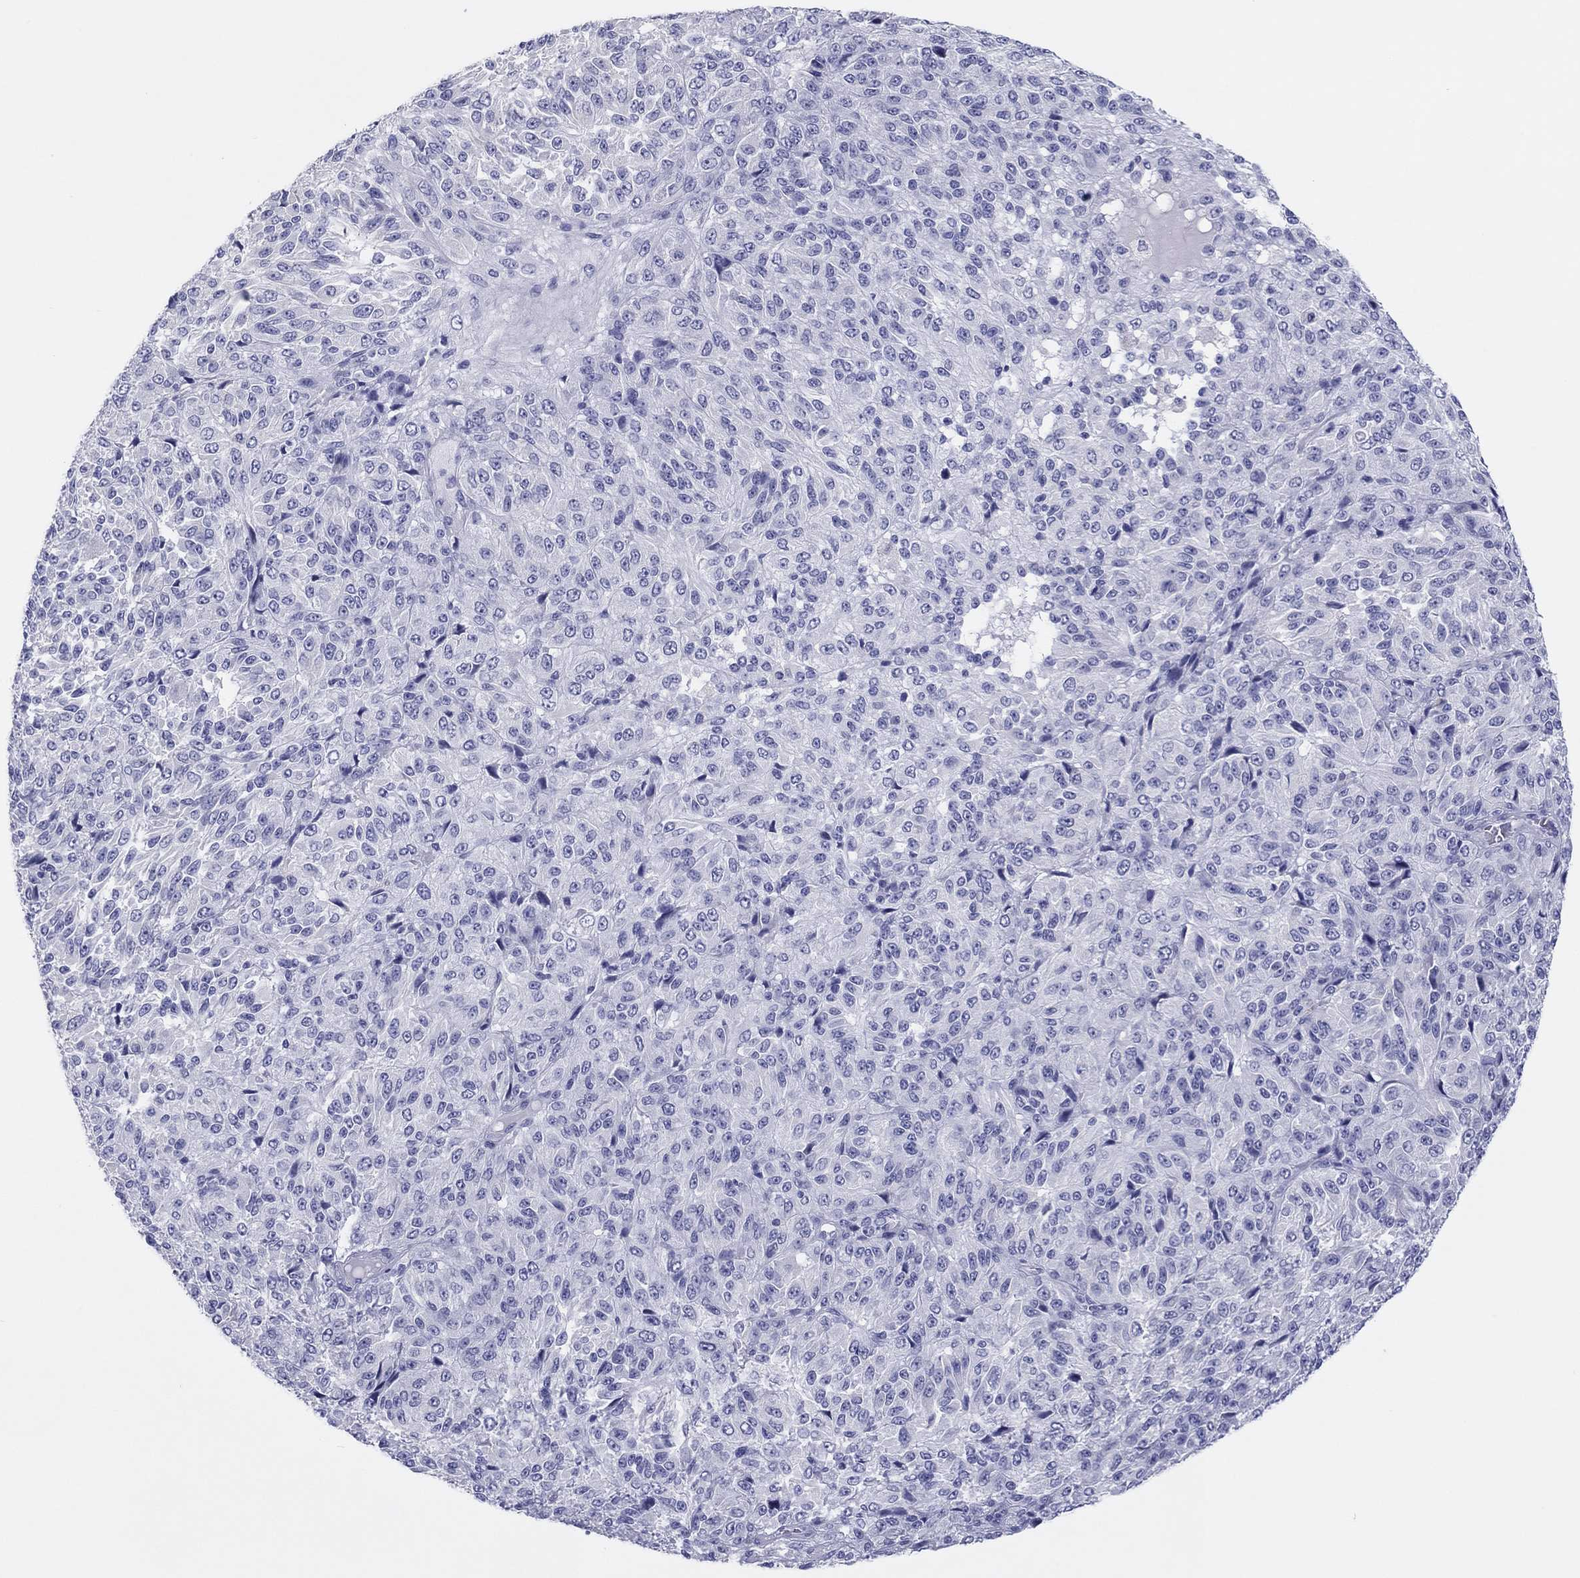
{"staining": {"intensity": "negative", "quantity": "none", "location": "none"}, "tissue": "melanoma", "cell_type": "Tumor cells", "image_type": "cancer", "snomed": [{"axis": "morphology", "description": "Malignant melanoma, Metastatic site"}, {"axis": "topography", "description": "Brain"}], "caption": "Tumor cells show no significant staining in melanoma.", "gene": "ERICH3", "patient": {"sex": "female", "age": 56}}